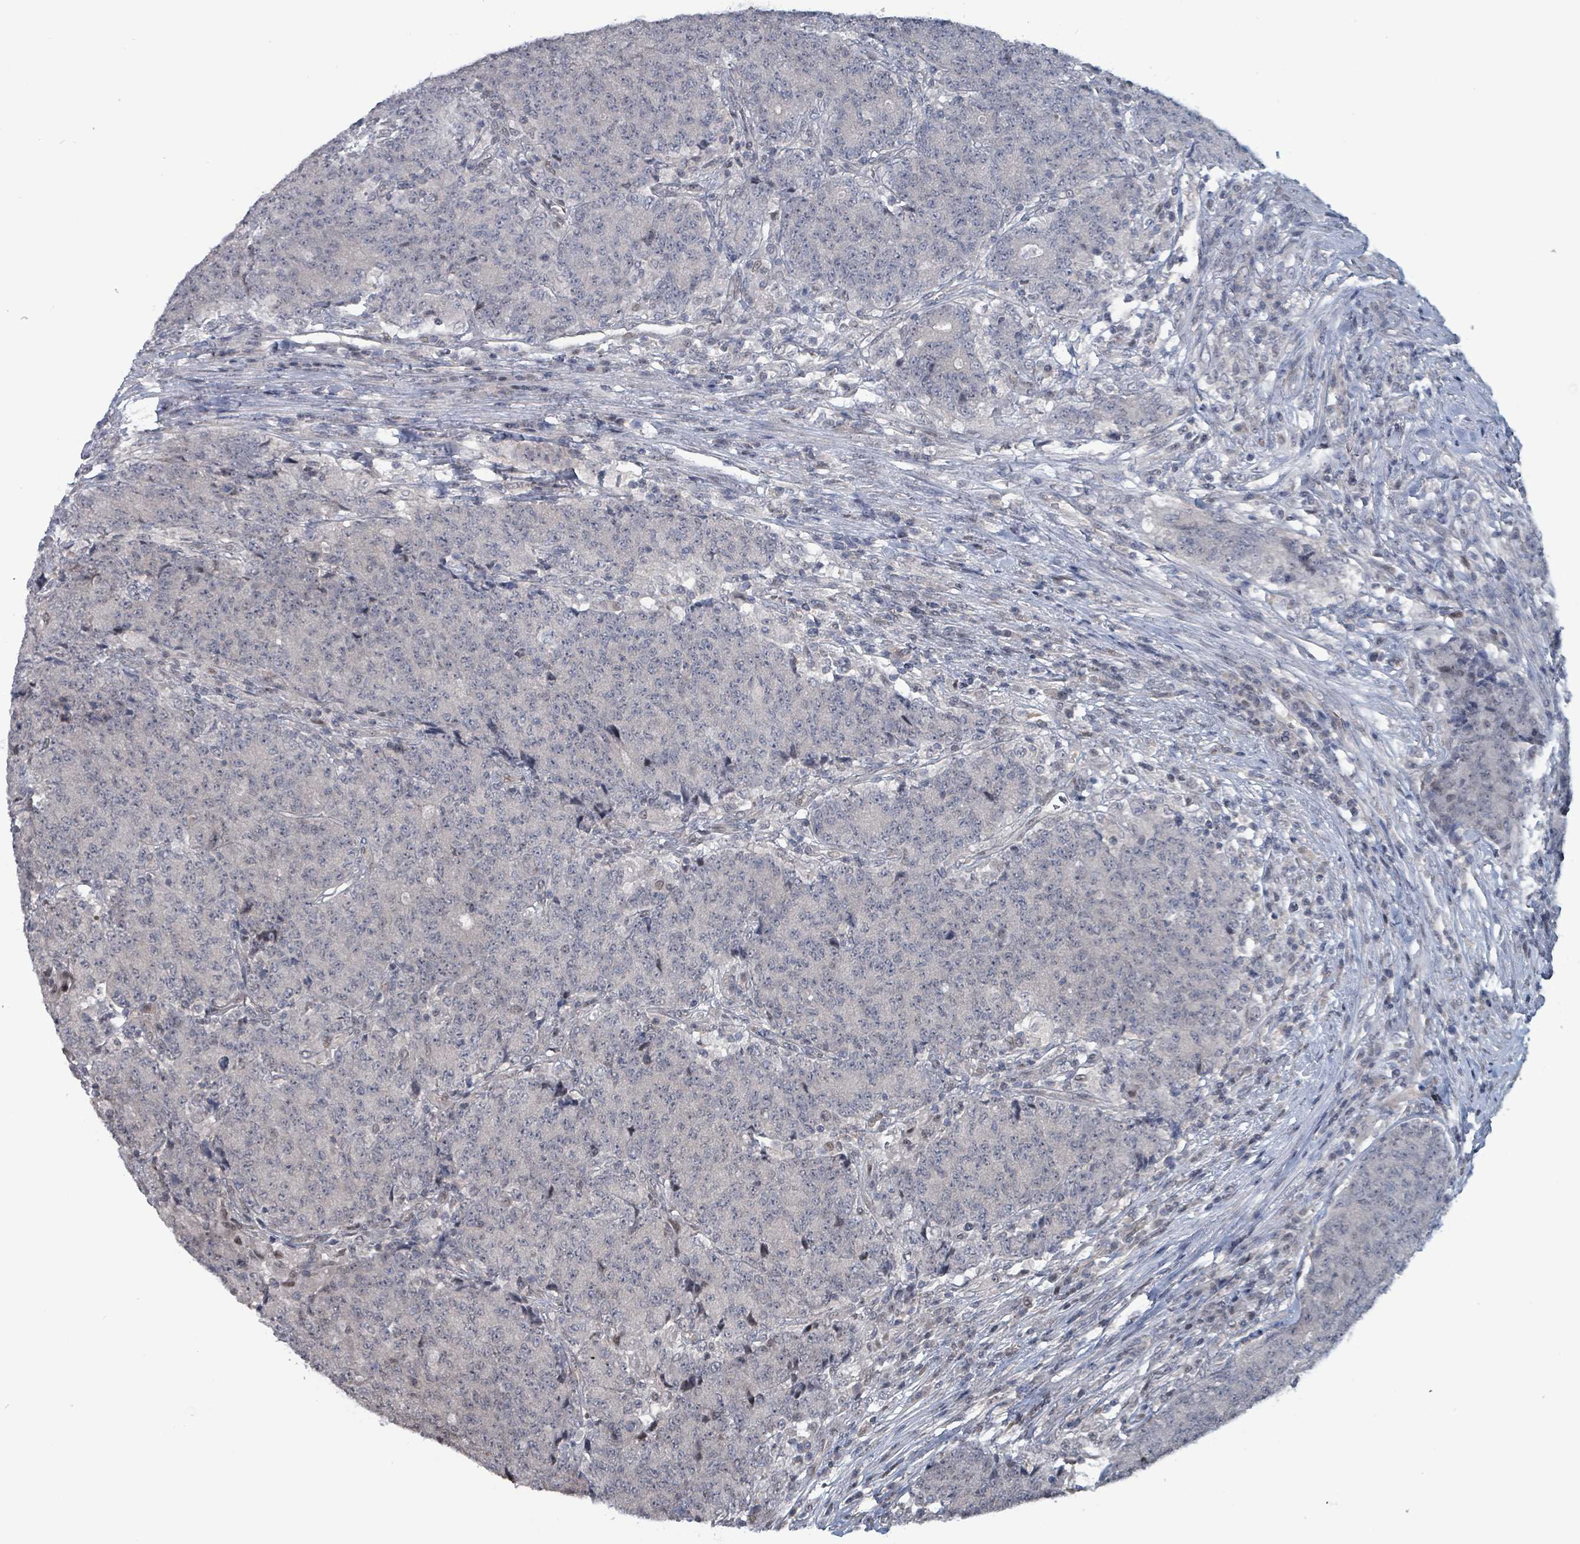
{"staining": {"intensity": "negative", "quantity": "none", "location": "none"}, "tissue": "colorectal cancer", "cell_type": "Tumor cells", "image_type": "cancer", "snomed": [{"axis": "morphology", "description": "Adenocarcinoma, NOS"}, {"axis": "topography", "description": "Colon"}], "caption": "Human colorectal cancer (adenocarcinoma) stained for a protein using immunohistochemistry demonstrates no staining in tumor cells.", "gene": "BIVM", "patient": {"sex": "female", "age": 75}}